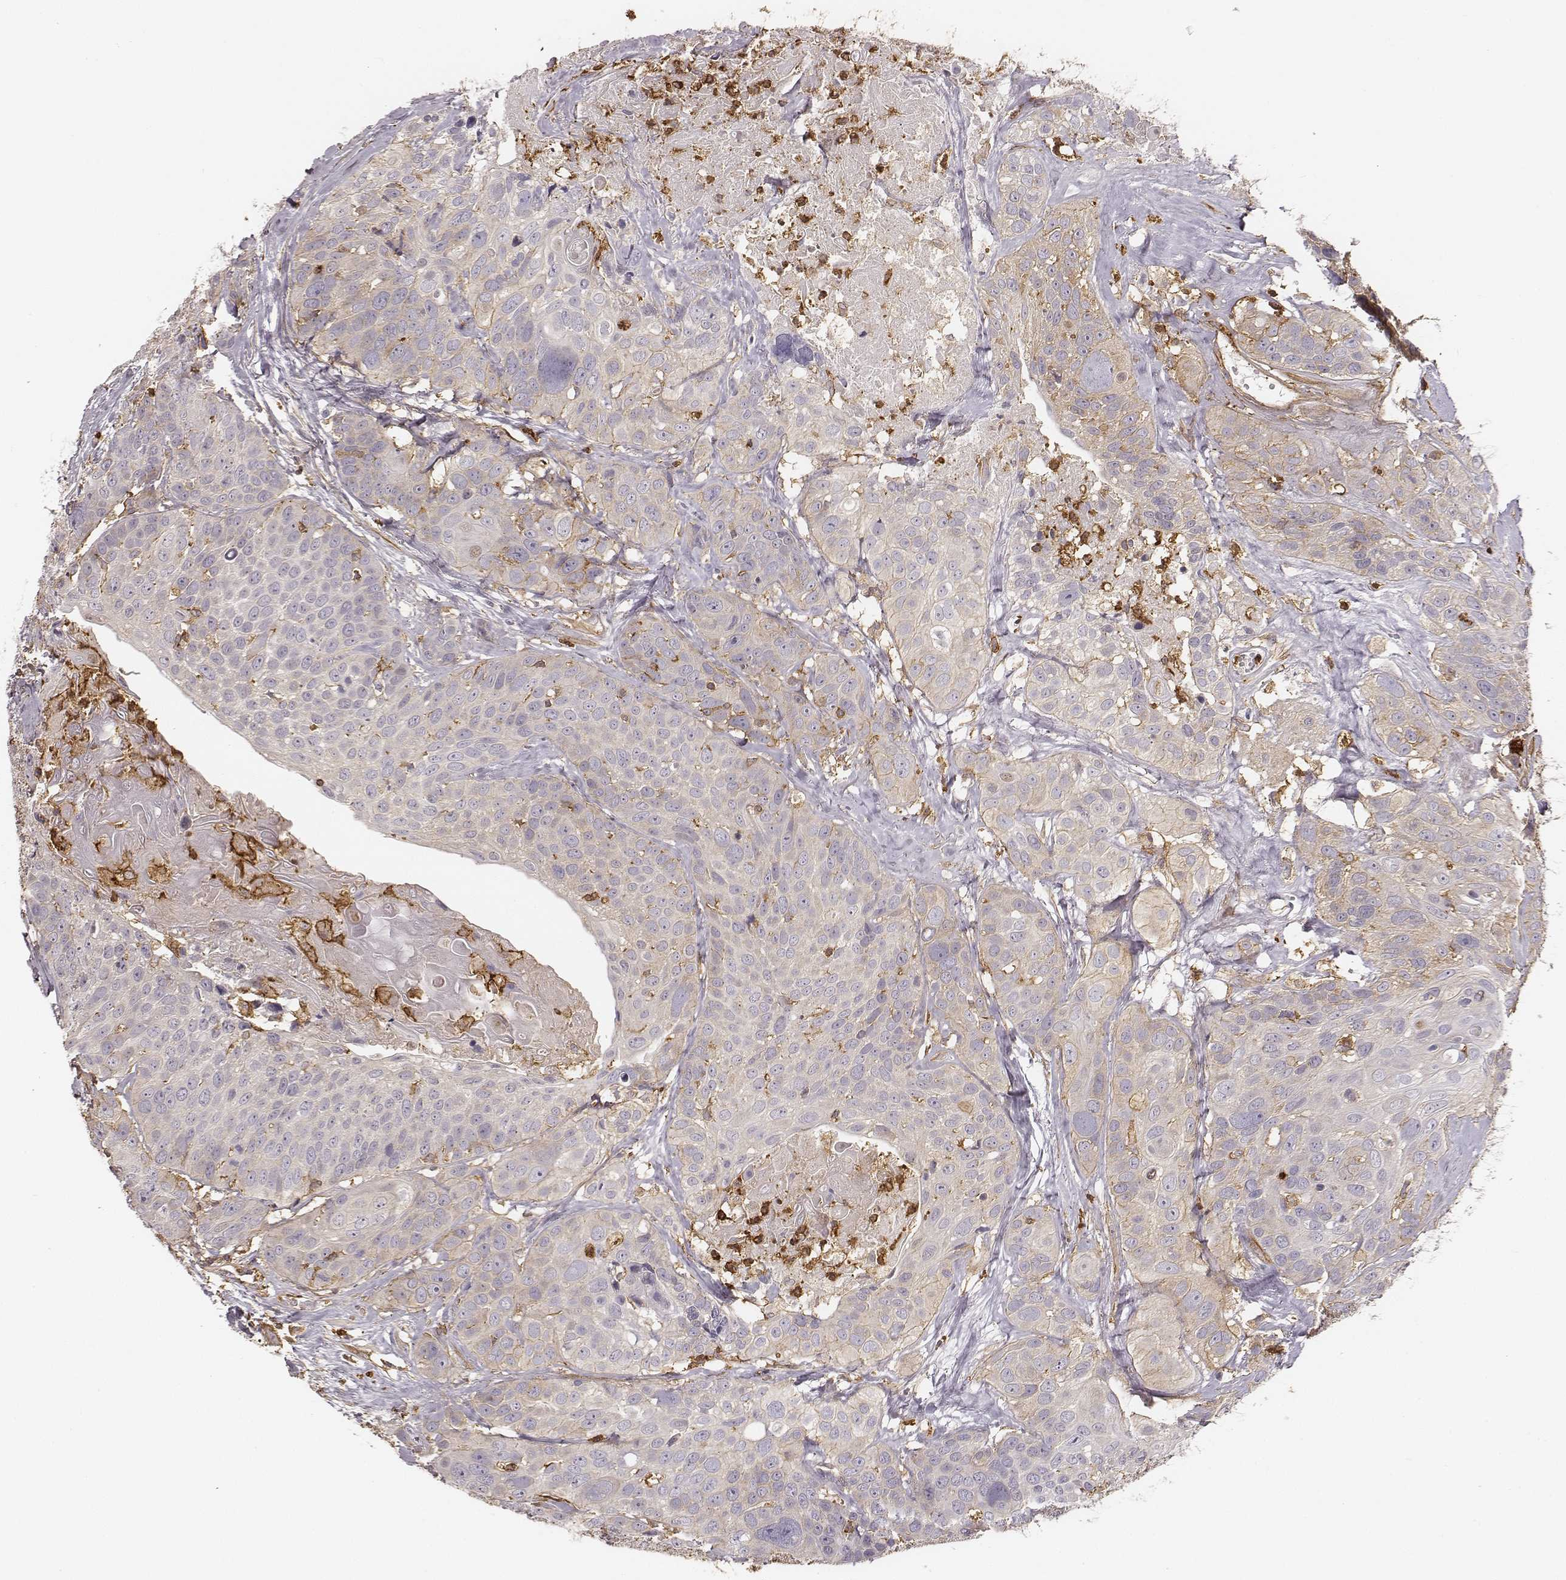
{"staining": {"intensity": "negative", "quantity": "none", "location": "none"}, "tissue": "head and neck cancer", "cell_type": "Tumor cells", "image_type": "cancer", "snomed": [{"axis": "morphology", "description": "Squamous cell carcinoma, NOS"}, {"axis": "topography", "description": "Oral tissue"}, {"axis": "topography", "description": "Head-Neck"}], "caption": "Head and neck cancer was stained to show a protein in brown. There is no significant staining in tumor cells.", "gene": "ZYX", "patient": {"sex": "male", "age": 56}}